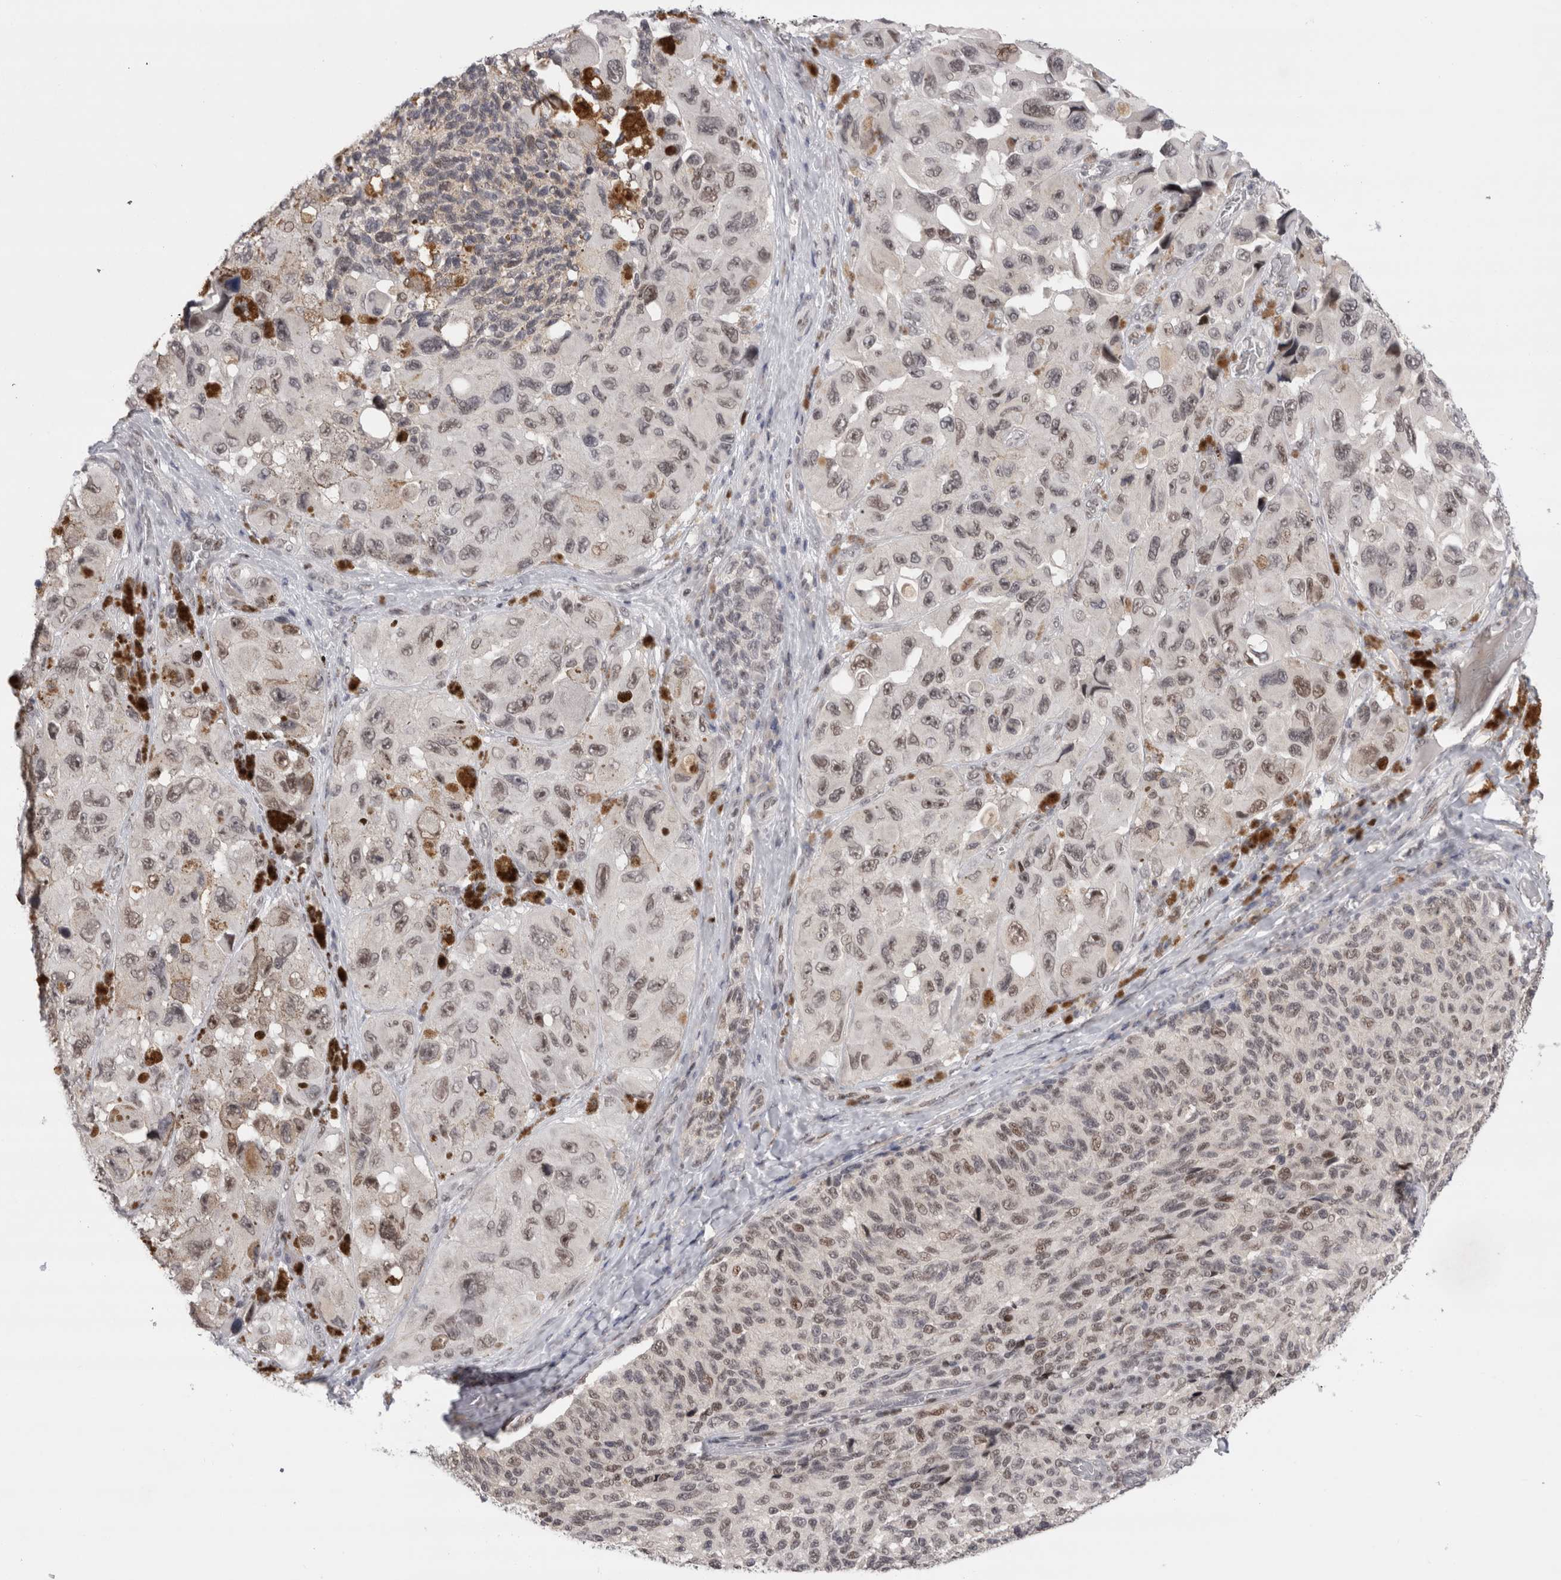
{"staining": {"intensity": "weak", "quantity": ">75%", "location": "nuclear"}, "tissue": "melanoma", "cell_type": "Tumor cells", "image_type": "cancer", "snomed": [{"axis": "morphology", "description": "Malignant melanoma, NOS"}, {"axis": "topography", "description": "Skin"}], "caption": "Tumor cells show weak nuclear staining in approximately >75% of cells in melanoma.", "gene": "ZNF521", "patient": {"sex": "female", "age": 73}}